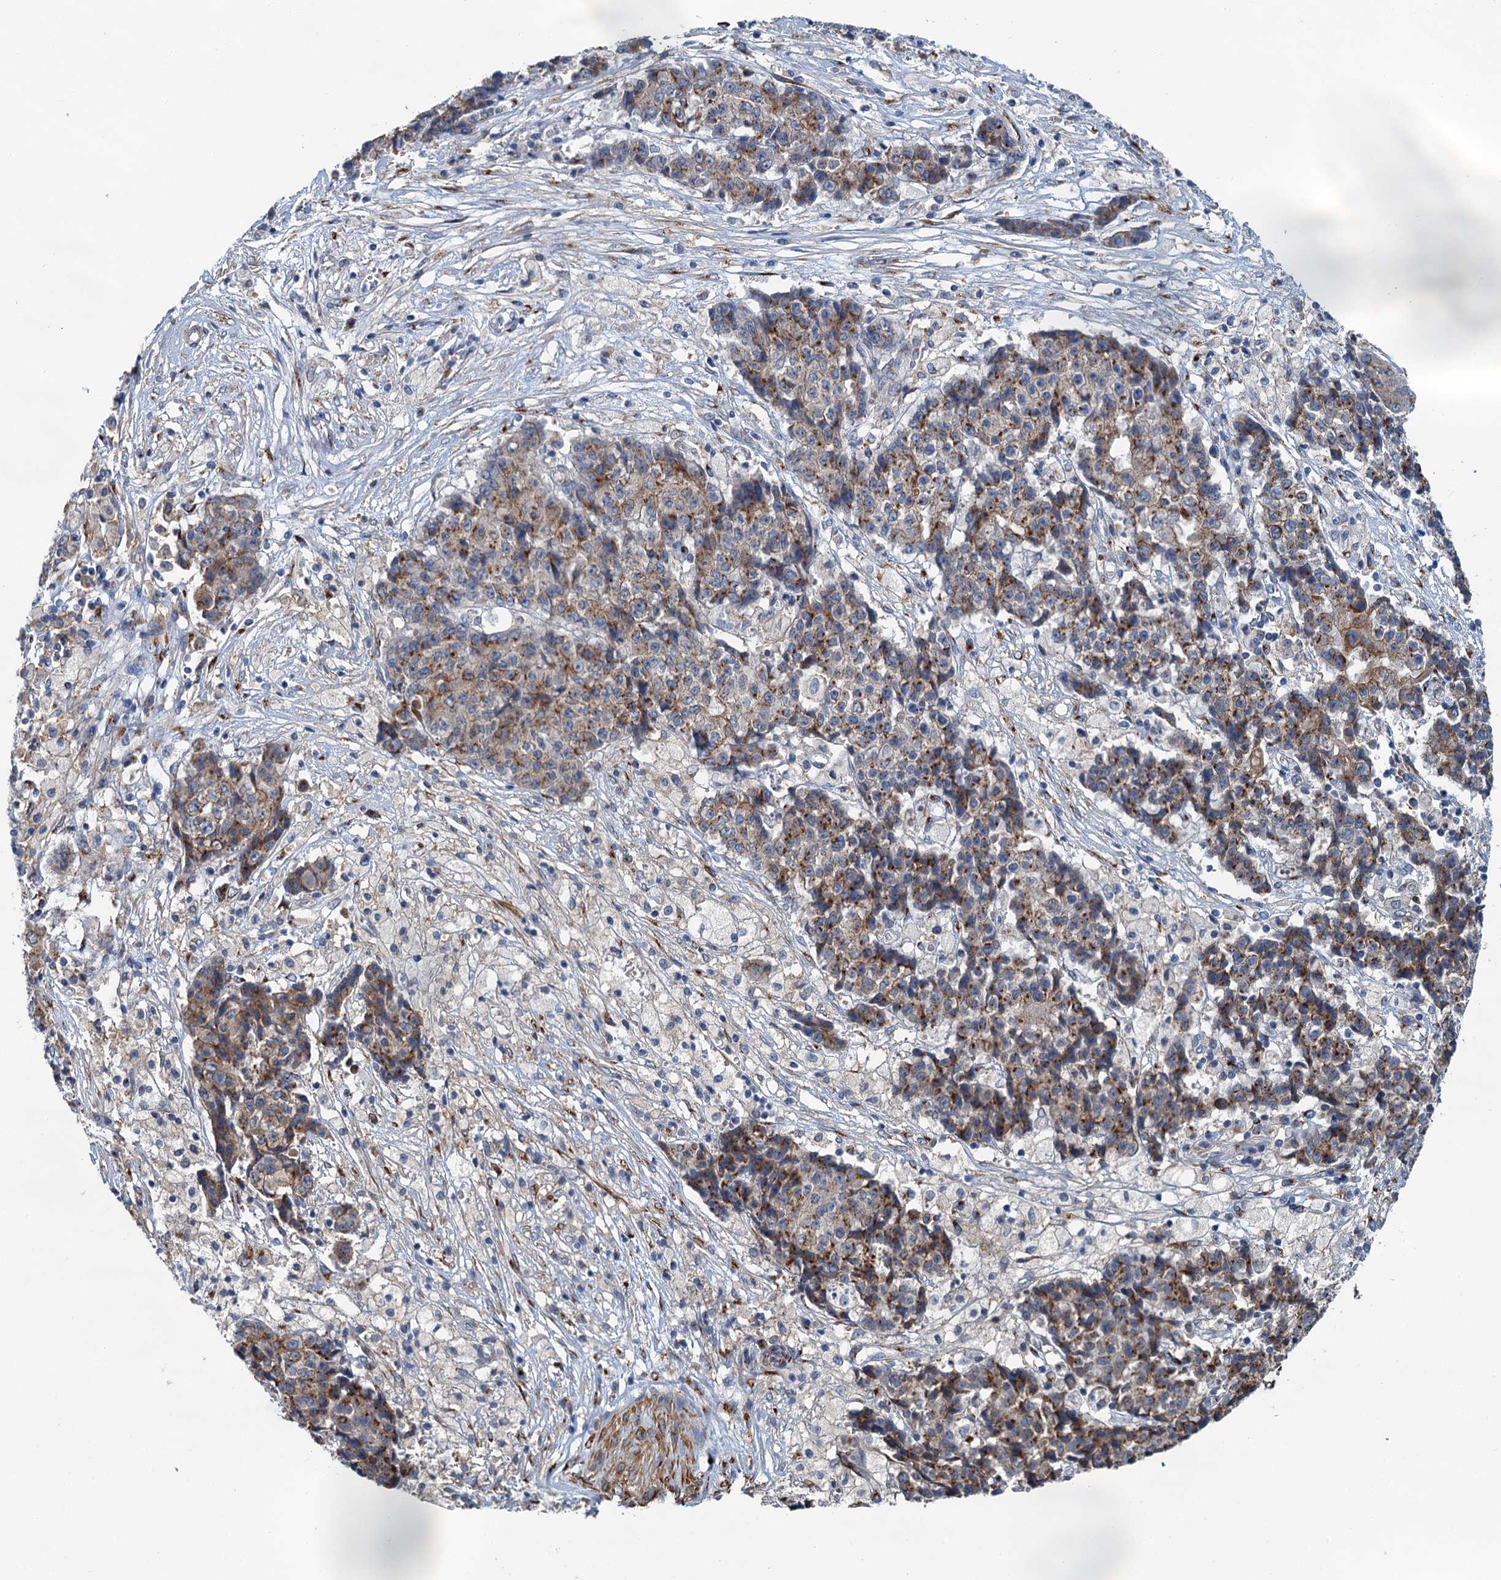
{"staining": {"intensity": "moderate", "quantity": ">75%", "location": "cytoplasmic/membranous"}, "tissue": "ovarian cancer", "cell_type": "Tumor cells", "image_type": "cancer", "snomed": [{"axis": "morphology", "description": "Carcinoma, endometroid"}, {"axis": "topography", "description": "Ovary"}], "caption": "Human ovarian endometroid carcinoma stained with a brown dye exhibits moderate cytoplasmic/membranous positive staining in approximately >75% of tumor cells.", "gene": "BET1L", "patient": {"sex": "female", "age": 42}}